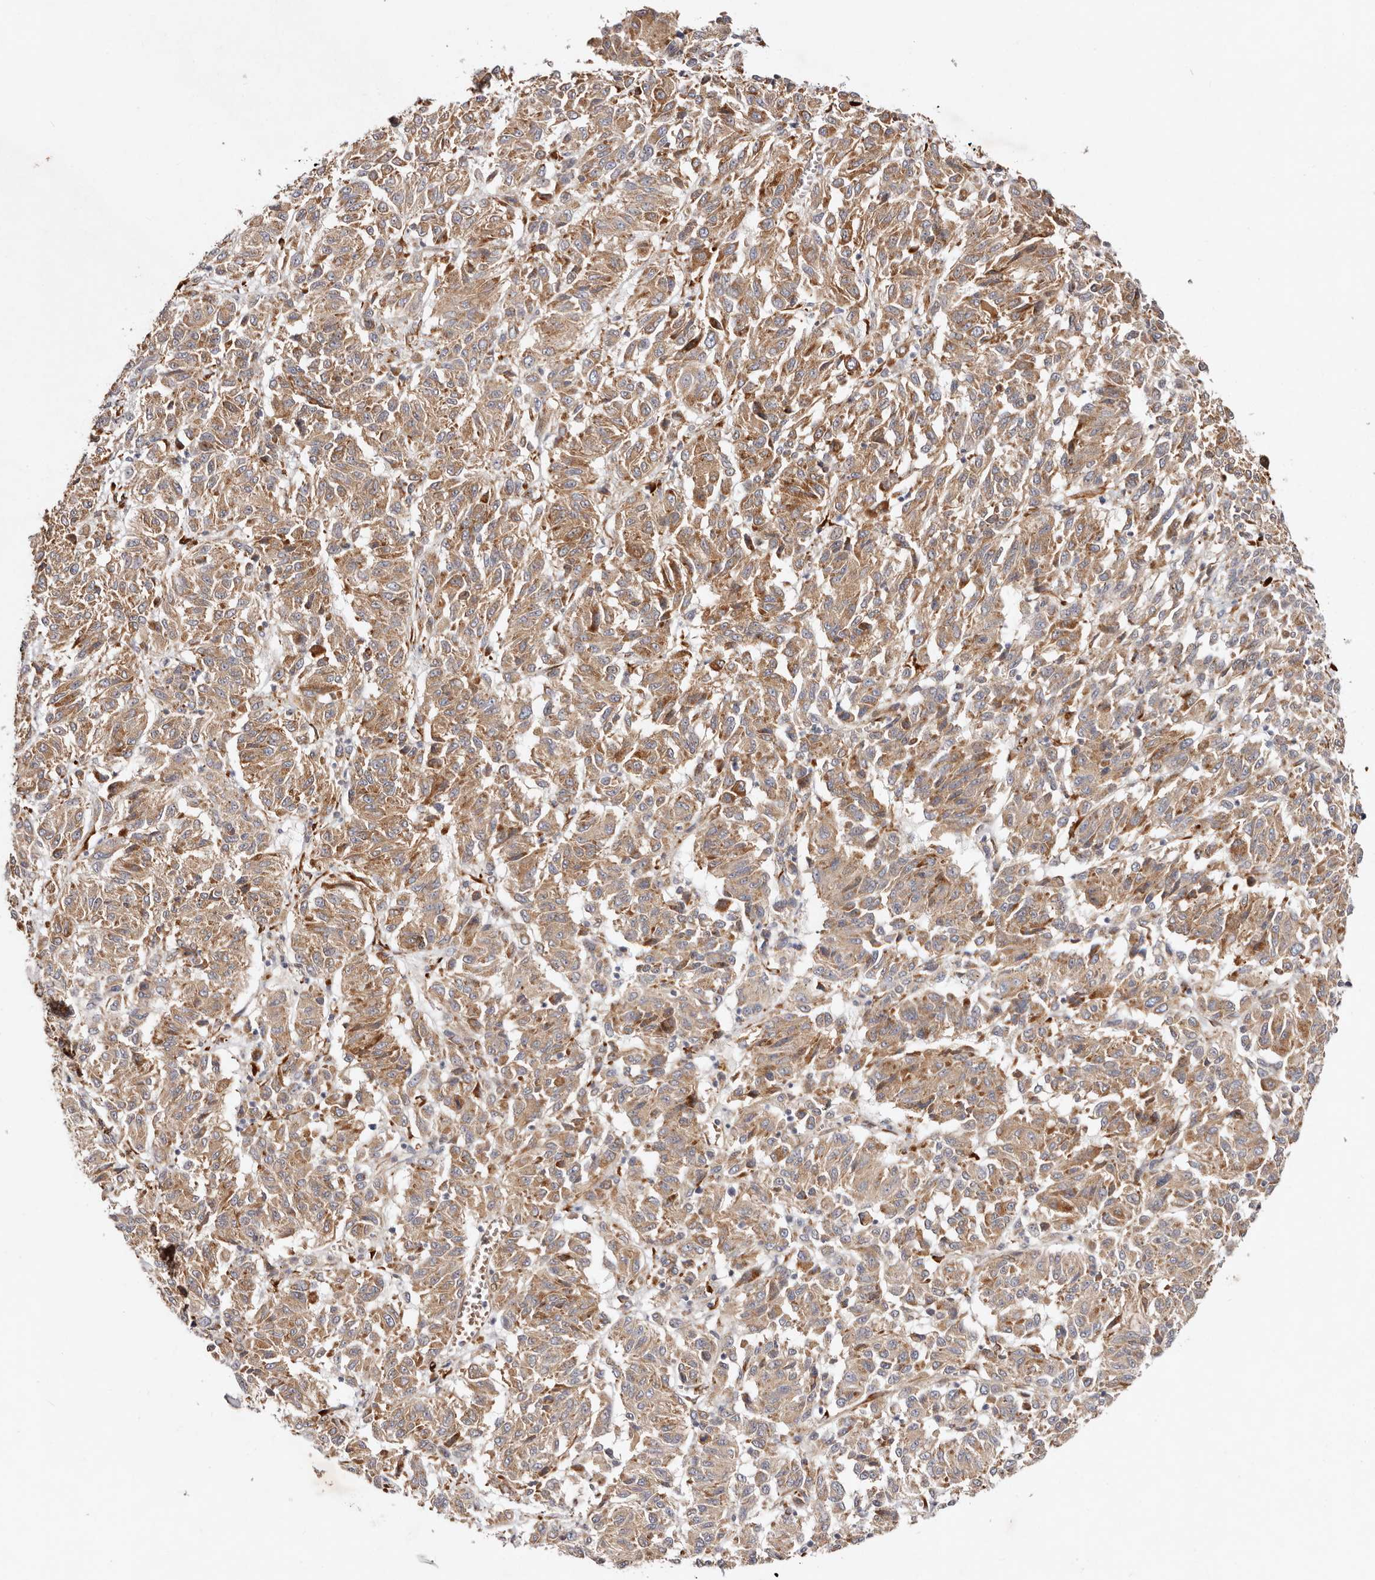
{"staining": {"intensity": "moderate", "quantity": ">75%", "location": "cytoplasmic/membranous"}, "tissue": "melanoma", "cell_type": "Tumor cells", "image_type": "cancer", "snomed": [{"axis": "morphology", "description": "Malignant melanoma, Metastatic site"}, {"axis": "topography", "description": "Lung"}], "caption": "There is medium levels of moderate cytoplasmic/membranous expression in tumor cells of malignant melanoma (metastatic site), as demonstrated by immunohistochemical staining (brown color).", "gene": "SERPINH1", "patient": {"sex": "male", "age": 64}}